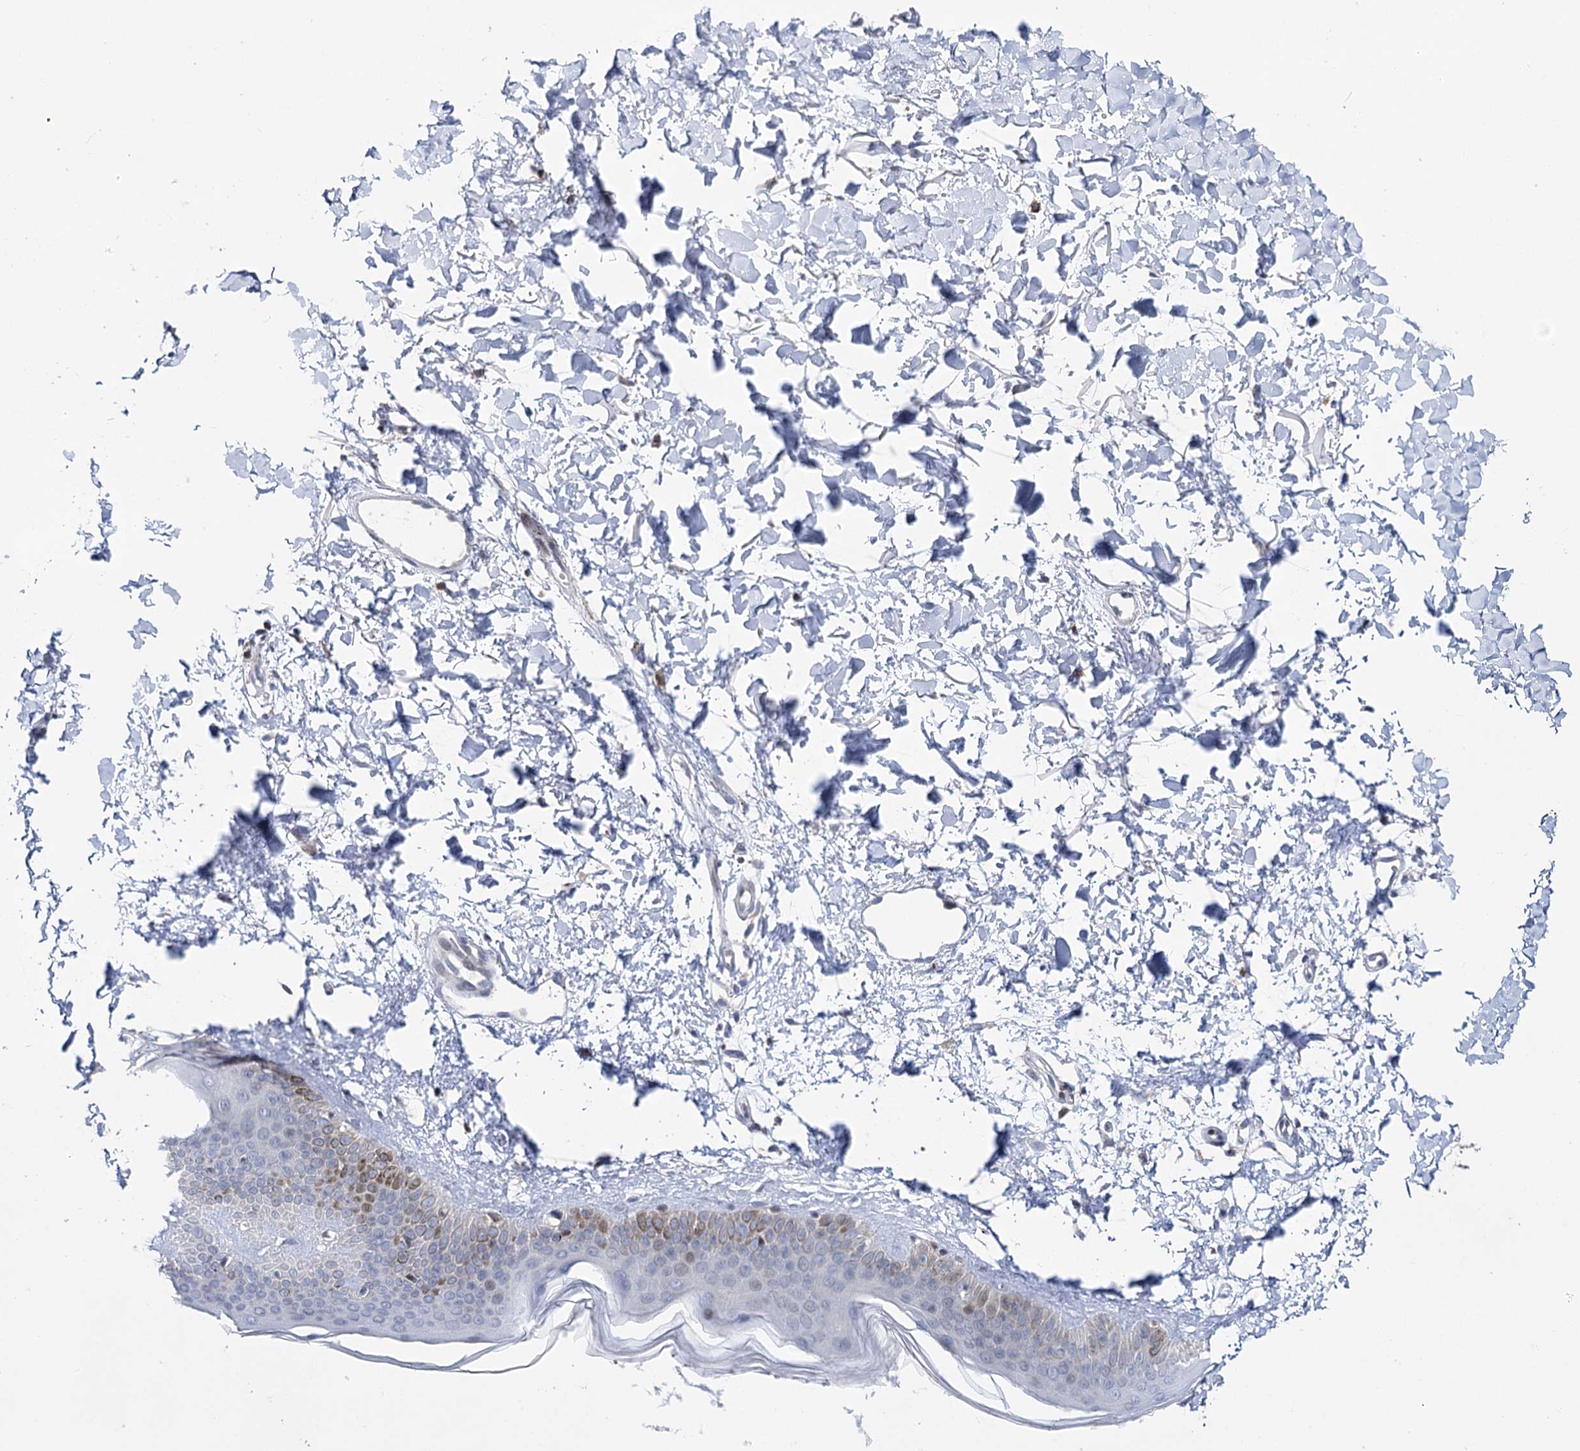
{"staining": {"intensity": "negative", "quantity": "none", "location": "none"}, "tissue": "skin", "cell_type": "Fibroblasts", "image_type": "normal", "snomed": [{"axis": "morphology", "description": "Normal tissue, NOS"}, {"axis": "topography", "description": "Skin"}], "caption": "High power microscopy histopathology image of an immunohistochemistry (IHC) photomicrograph of unremarkable skin, revealing no significant positivity in fibroblasts. (Brightfield microscopy of DAB immunohistochemistry (IHC) at high magnification).", "gene": "PTGR1", "patient": {"sex": "female", "age": 58}}